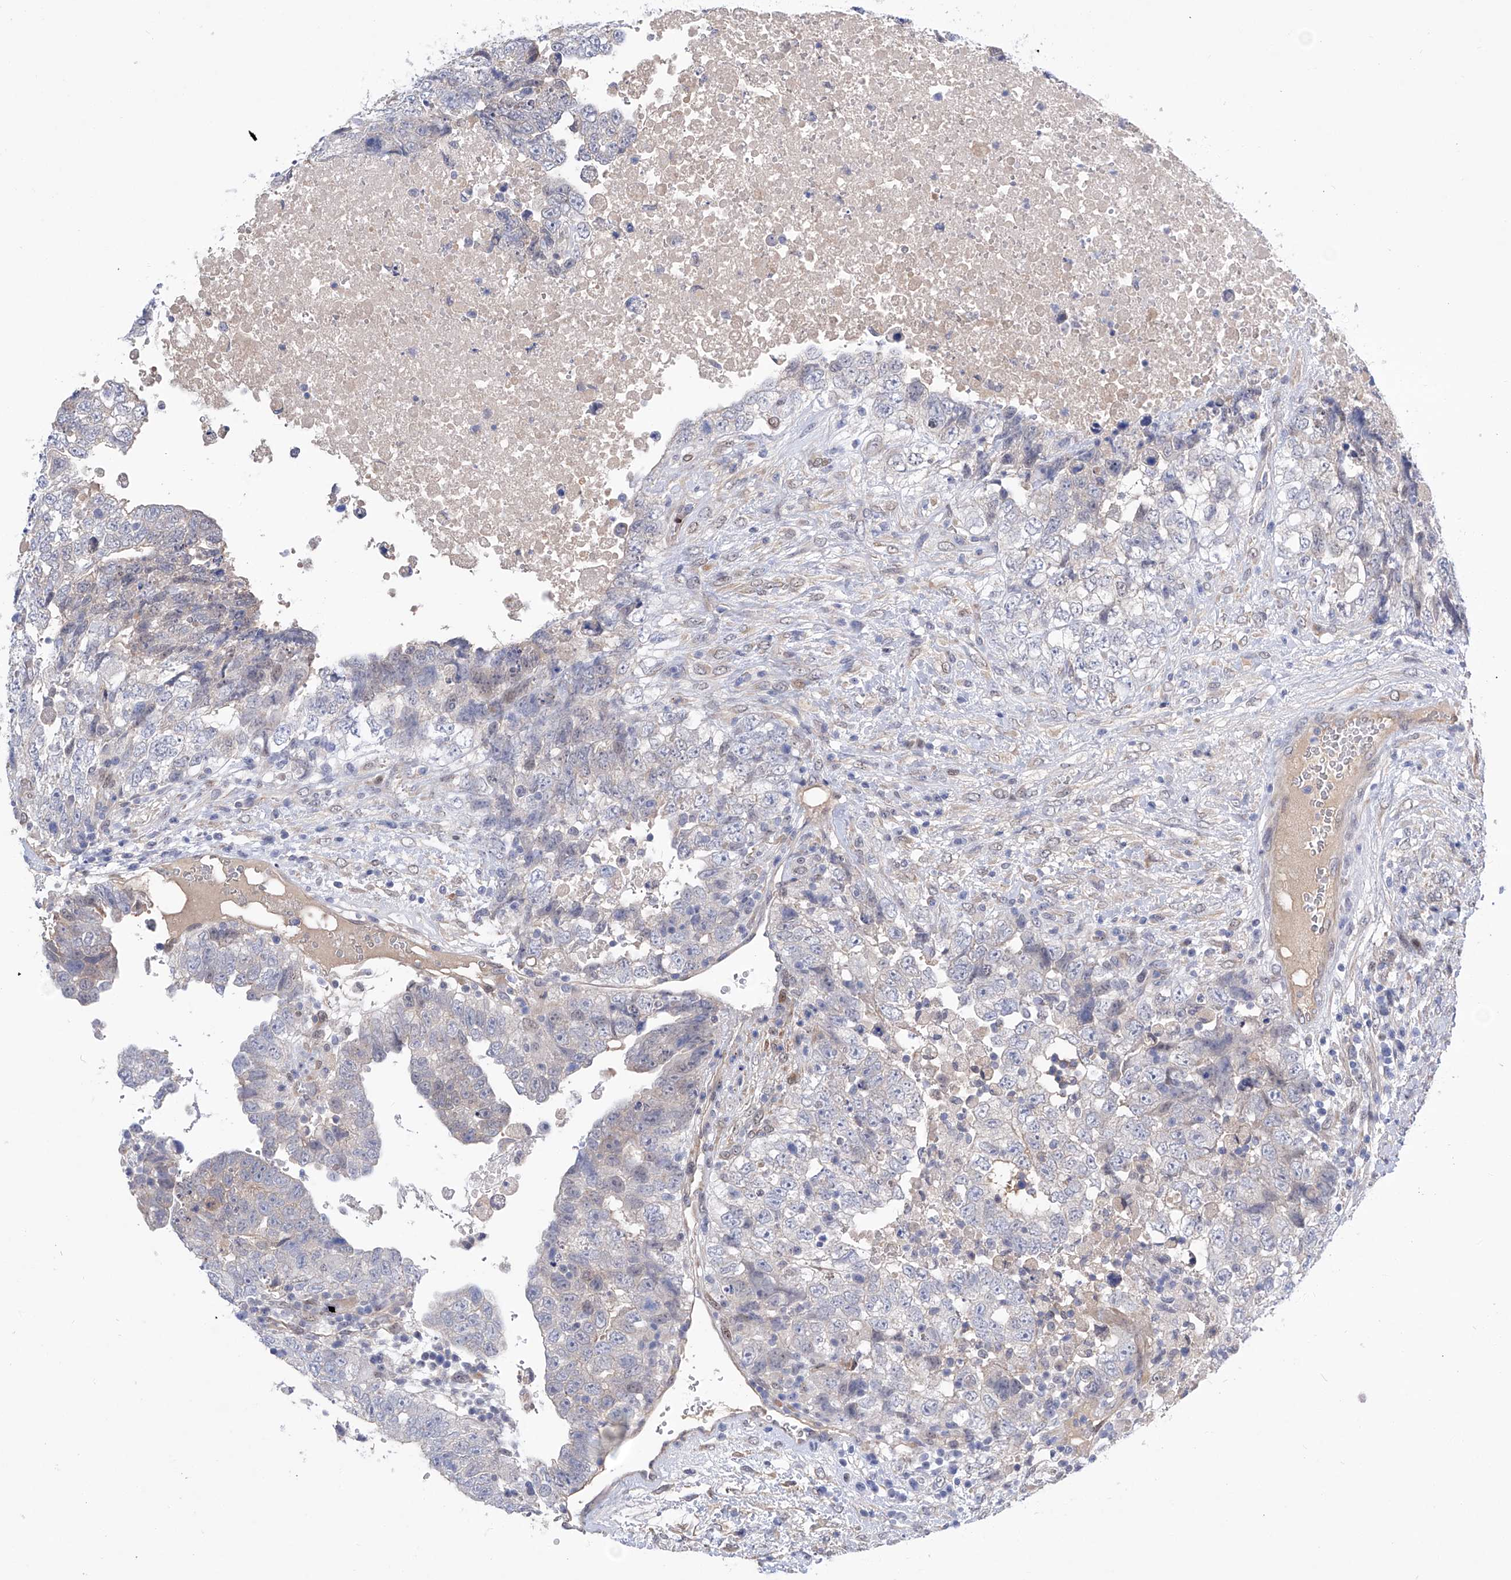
{"staining": {"intensity": "negative", "quantity": "none", "location": "none"}, "tissue": "testis cancer", "cell_type": "Tumor cells", "image_type": "cancer", "snomed": [{"axis": "morphology", "description": "Carcinoma, Embryonal, NOS"}, {"axis": "topography", "description": "Testis"}], "caption": "High power microscopy image of an immunohistochemistry micrograph of testis cancer (embryonal carcinoma), revealing no significant positivity in tumor cells. (IHC, brightfield microscopy, high magnification).", "gene": "PGM3", "patient": {"sex": "male", "age": 37}}